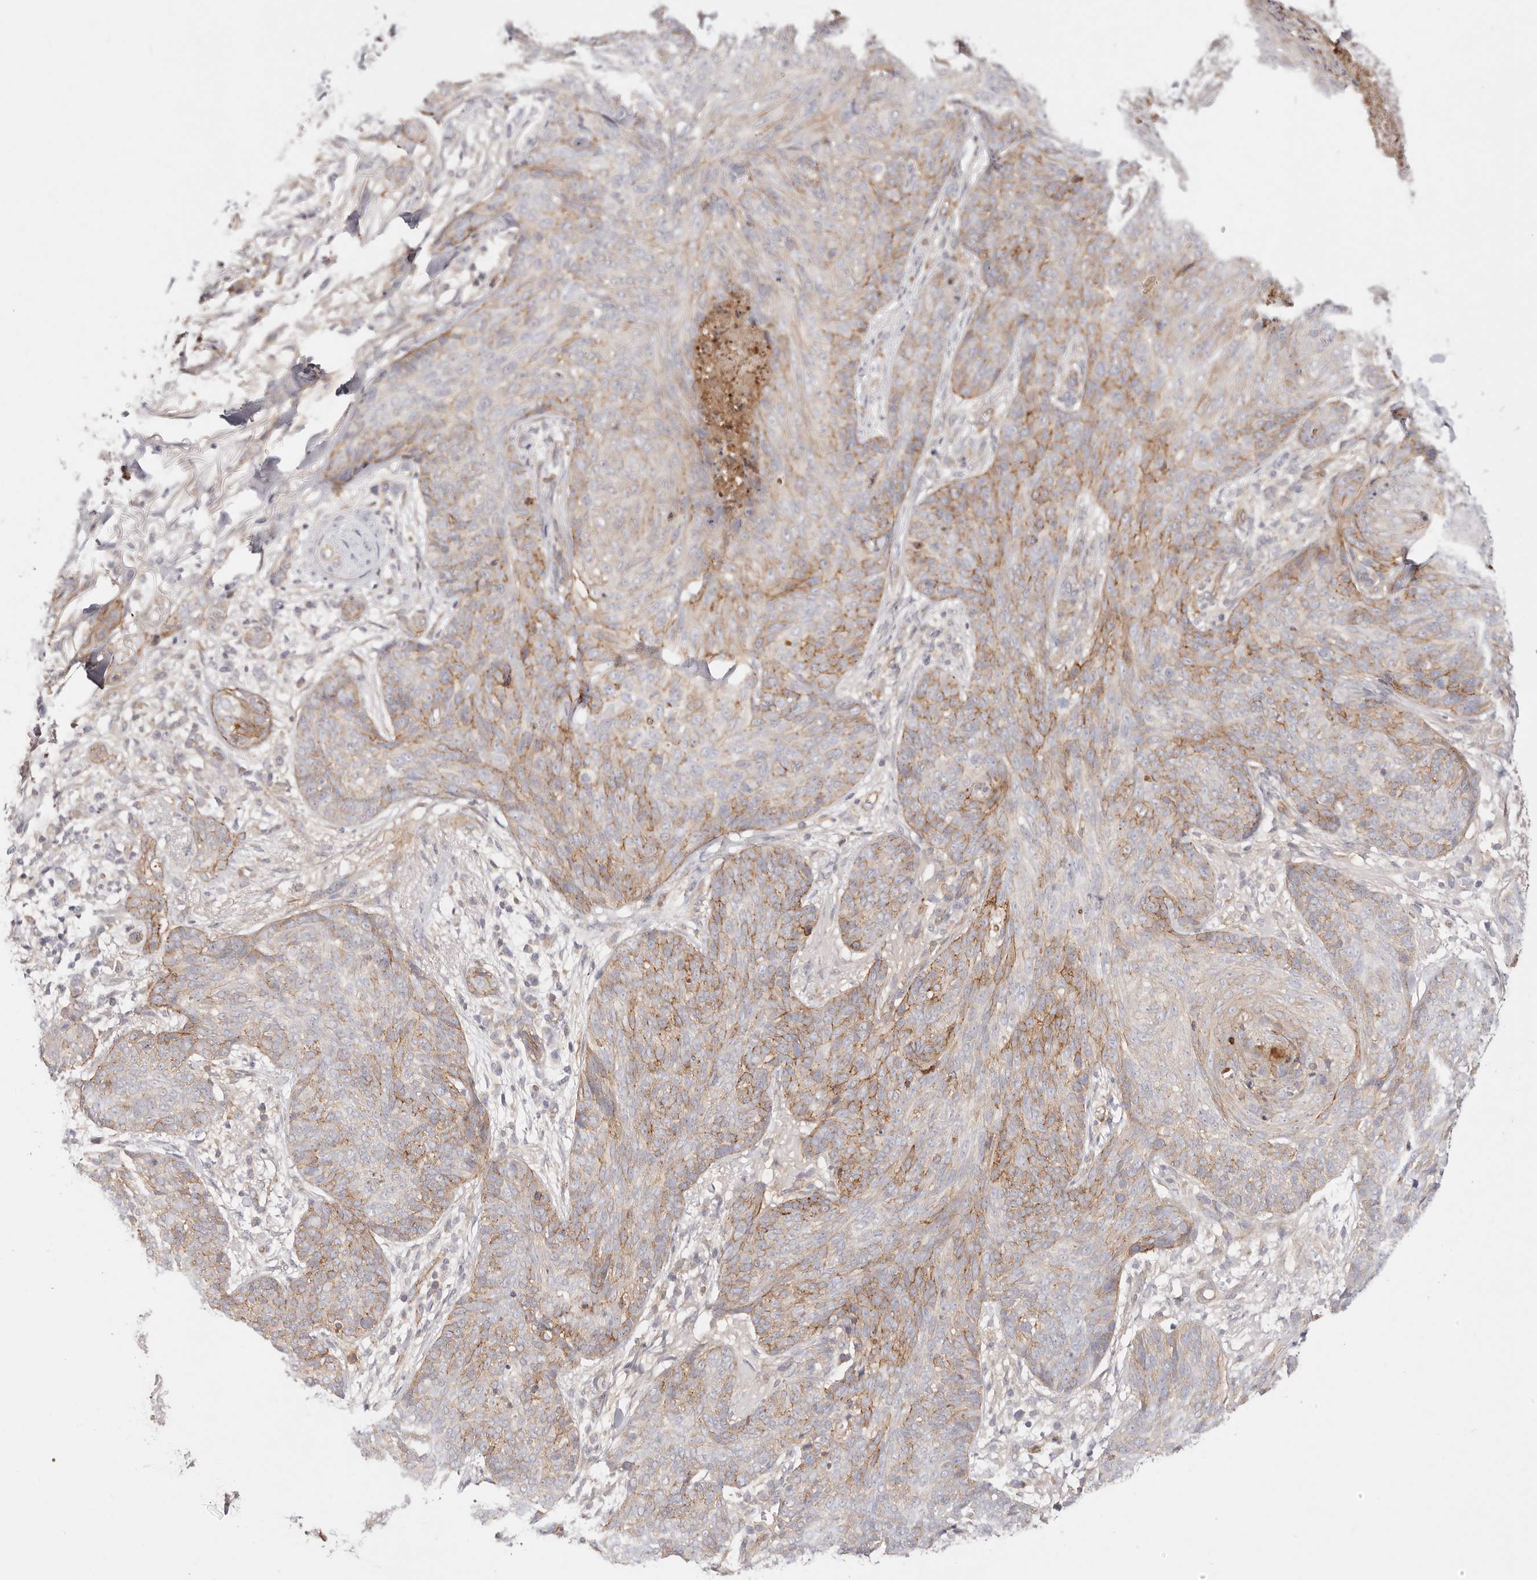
{"staining": {"intensity": "moderate", "quantity": ">75%", "location": "cytoplasmic/membranous"}, "tissue": "skin cancer", "cell_type": "Tumor cells", "image_type": "cancer", "snomed": [{"axis": "morphology", "description": "Basal cell carcinoma"}, {"axis": "topography", "description": "Skin"}], "caption": "Human skin cancer stained with a brown dye displays moderate cytoplasmic/membranous positive expression in about >75% of tumor cells.", "gene": "SLC35B2", "patient": {"sex": "male", "age": 85}}